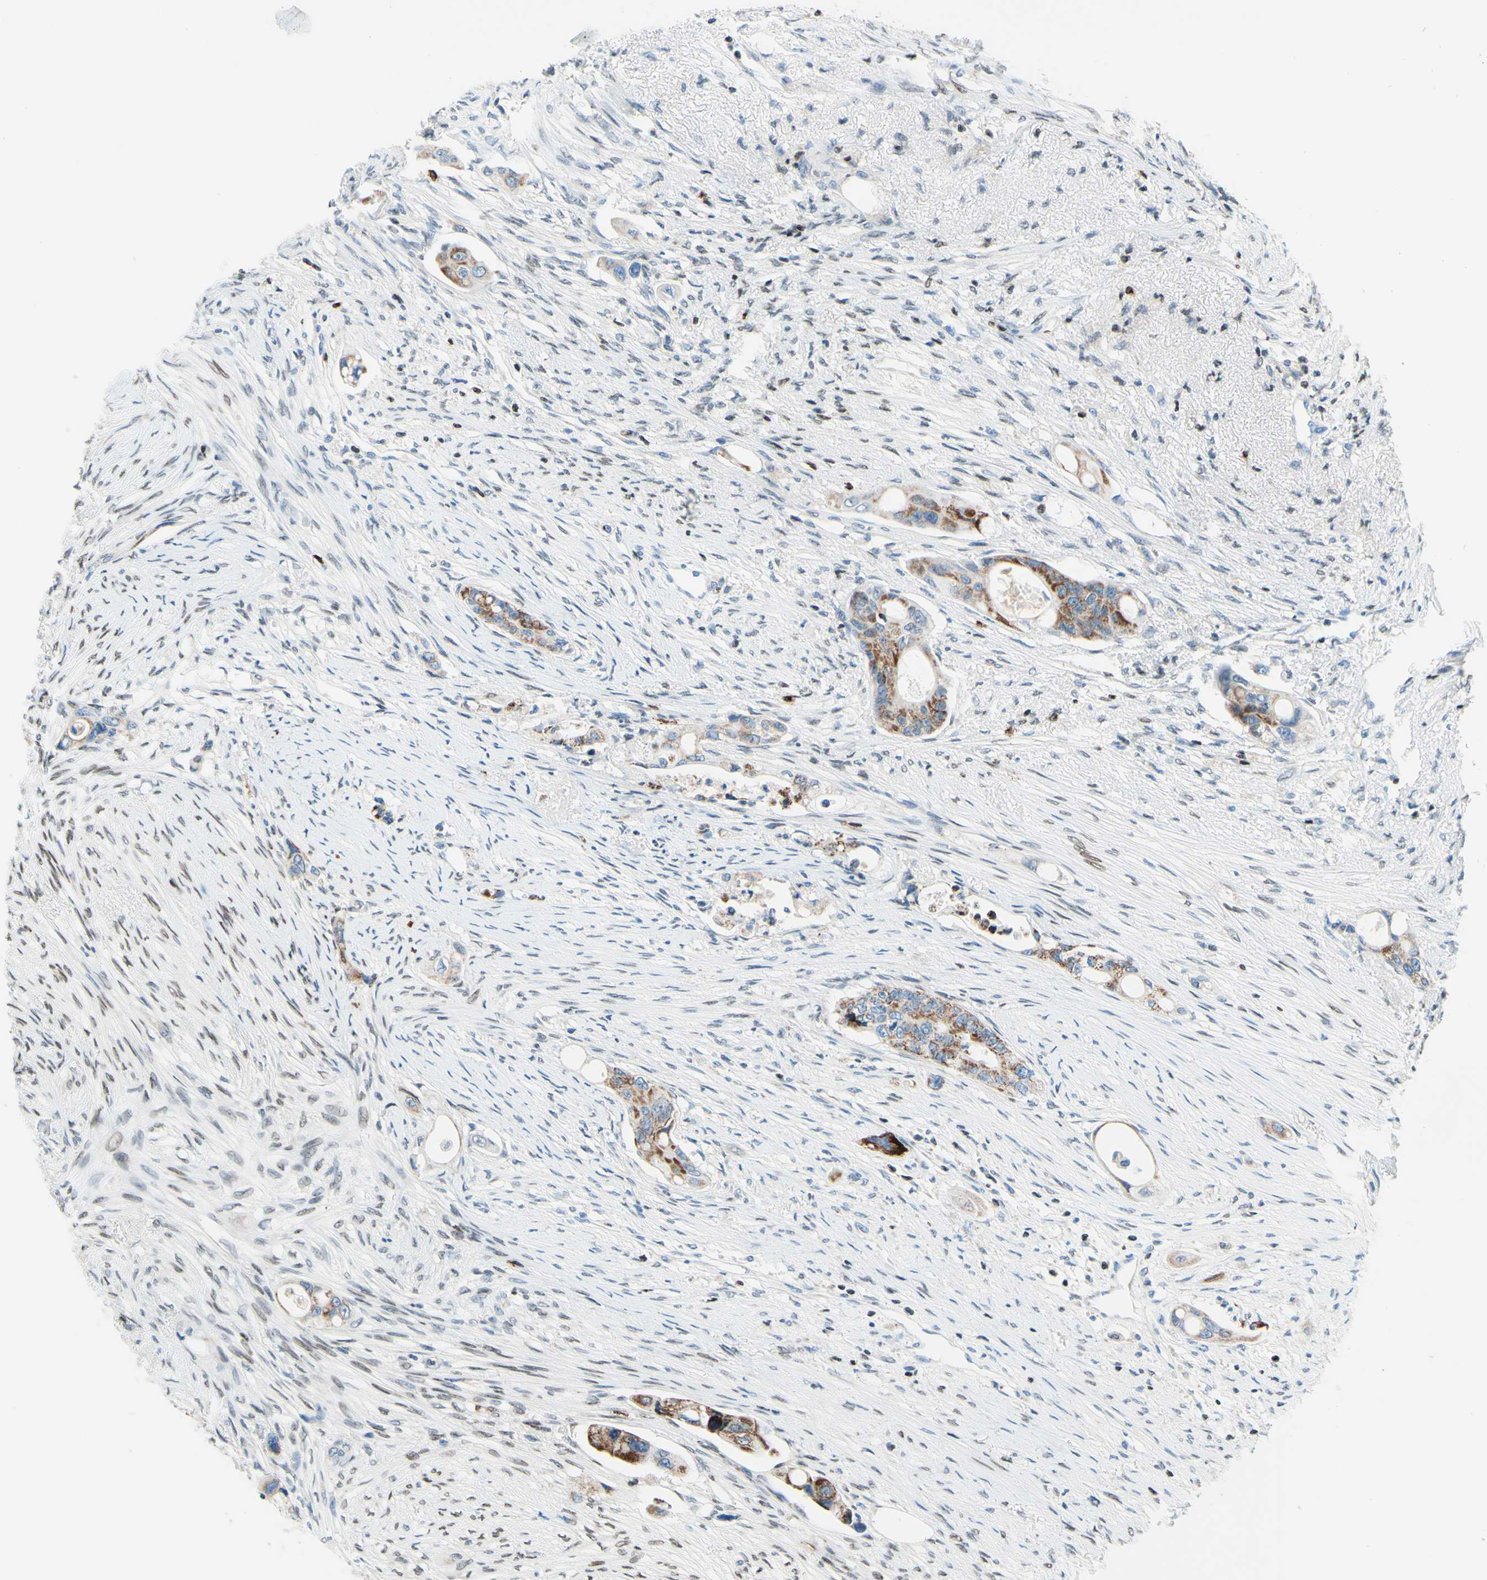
{"staining": {"intensity": "moderate", "quantity": ">75%", "location": "cytoplasmic/membranous"}, "tissue": "colorectal cancer", "cell_type": "Tumor cells", "image_type": "cancer", "snomed": [{"axis": "morphology", "description": "Adenocarcinoma, NOS"}, {"axis": "topography", "description": "Colon"}], "caption": "Tumor cells reveal medium levels of moderate cytoplasmic/membranous expression in about >75% of cells in human colorectal adenocarcinoma.", "gene": "CBX7", "patient": {"sex": "female", "age": 57}}